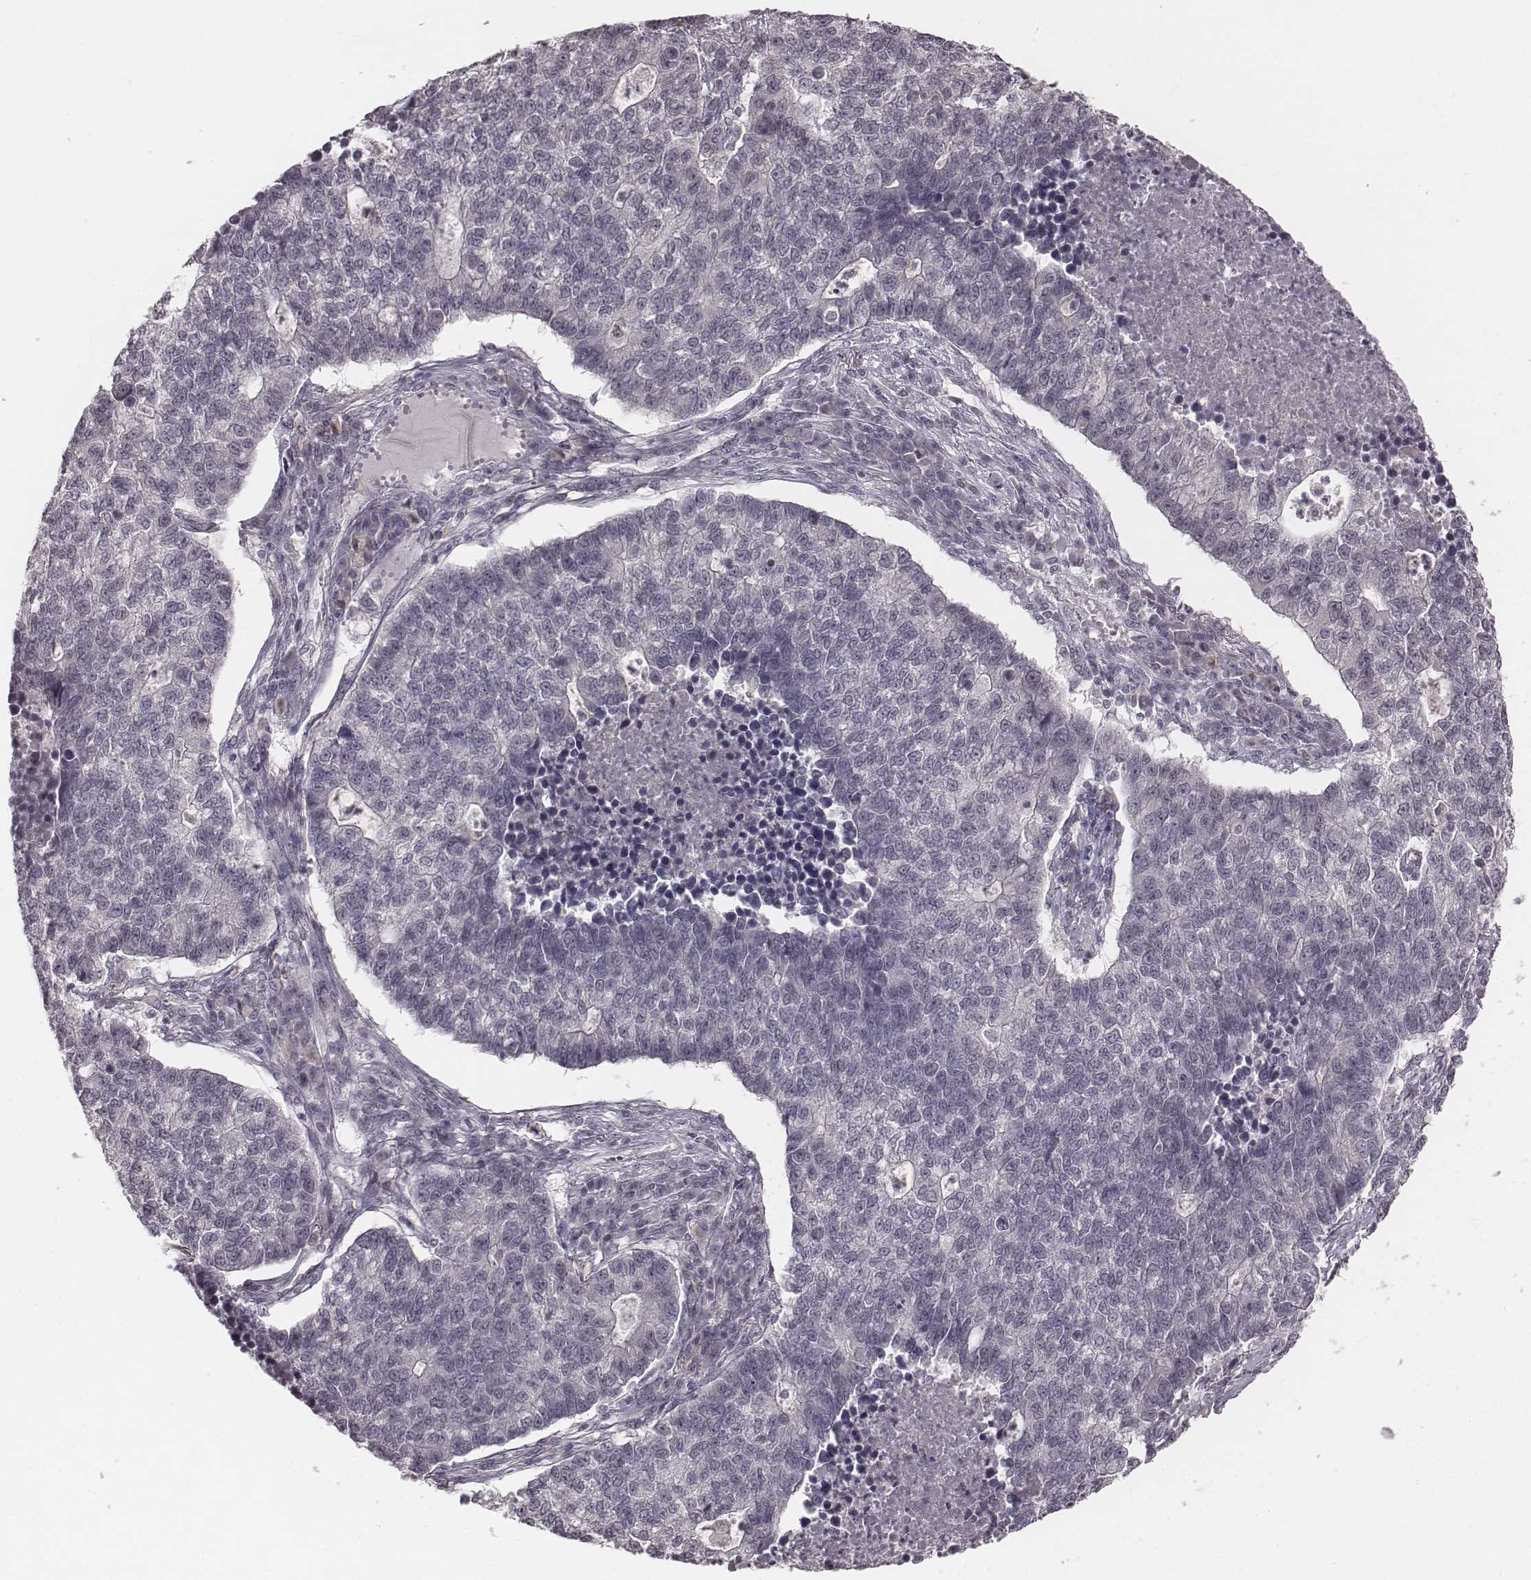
{"staining": {"intensity": "negative", "quantity": "none", "location": "none"}, "tissue": "lung cancer", "cell_type": "Tumor cells", "image_type": "cancer", "snomed": [{"axis": "morphology", "description": "Adenocarcinoma, NOS"}, {"axis": "topography", "description": "Lung"}], "caption": "This is an immunohistochemistry (IHC) histopathology image of lung cancer (adenocarcinoma). There is no expression in tumor cells.", "gene": "IQCG", "patient": {"sex": "male", "age": 57}}